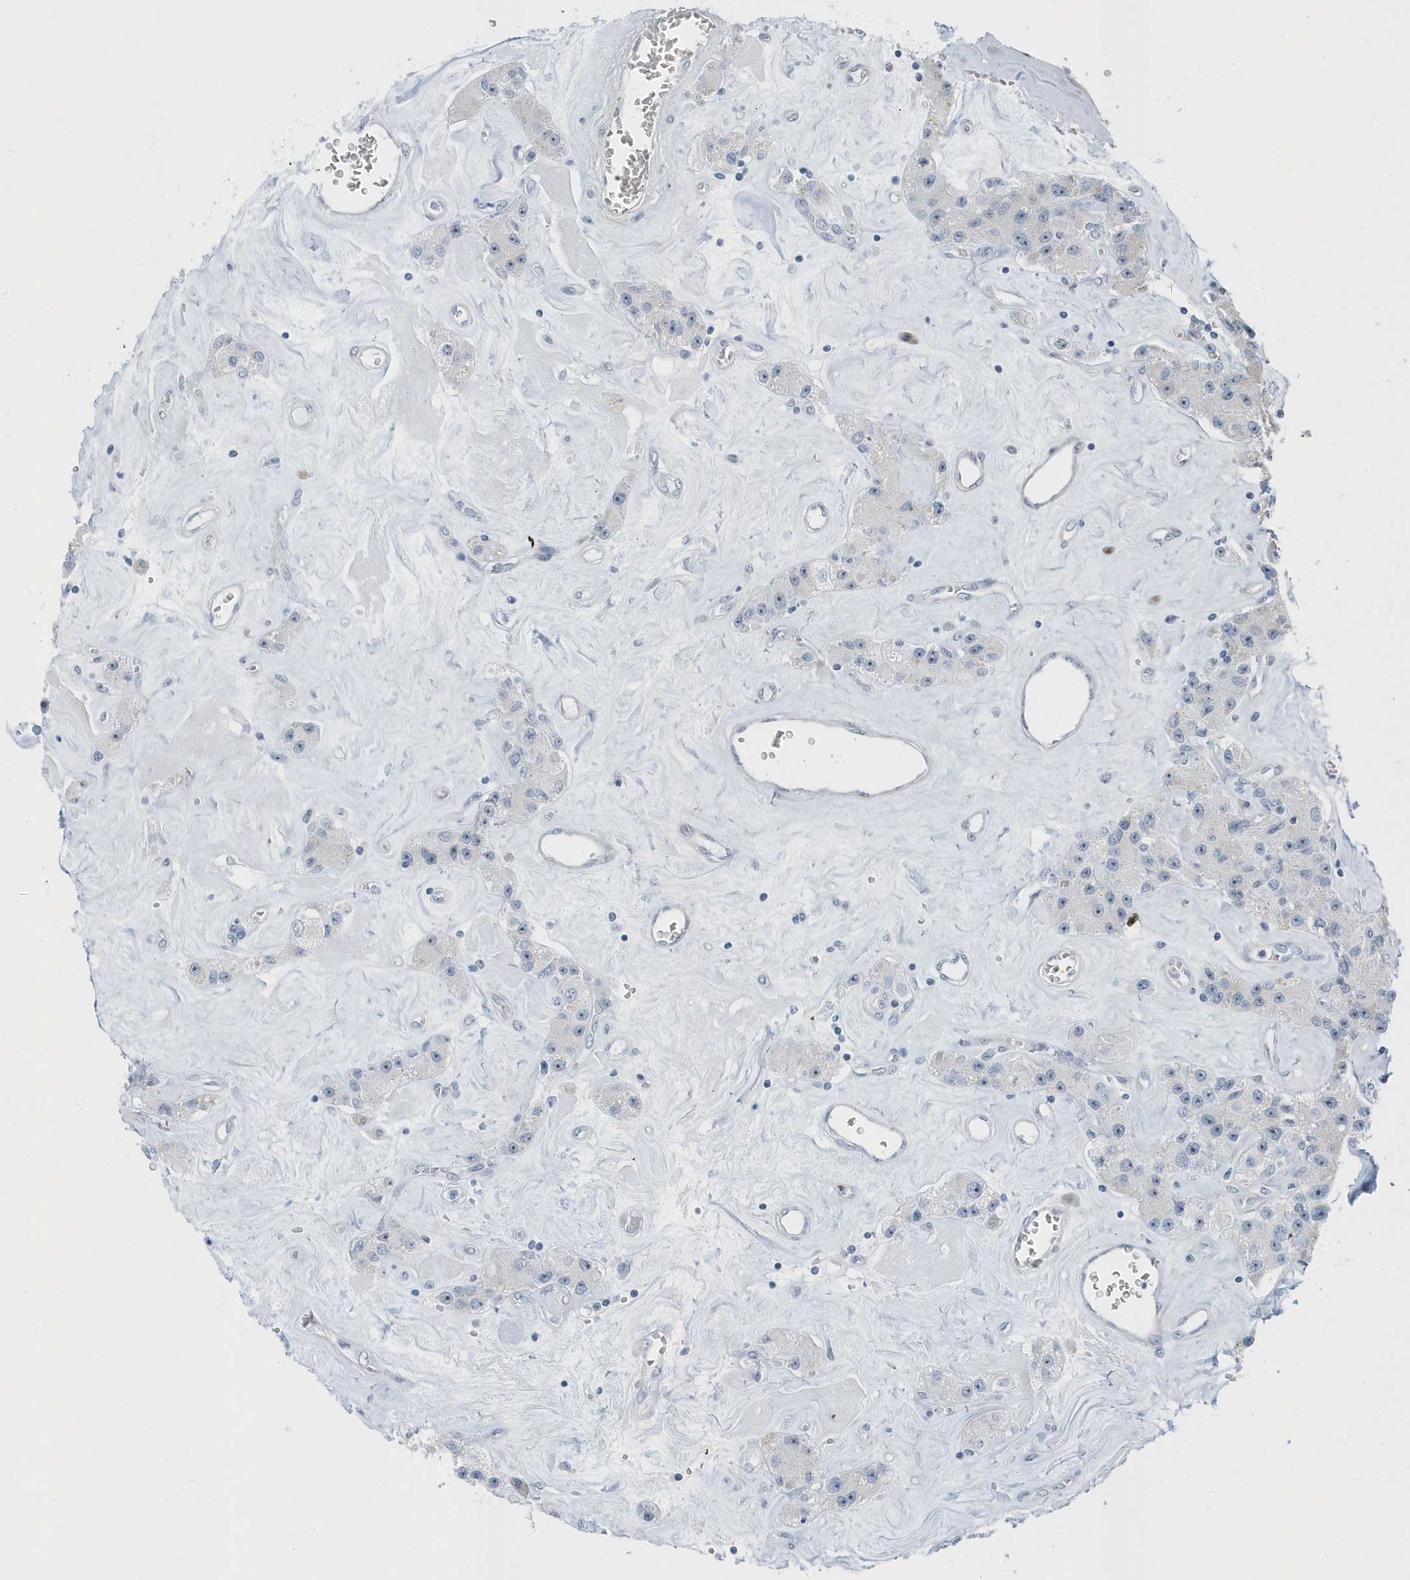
{"staining": {"intensity": "negative", "quantity": "none", "location": "none"}, "tissue": "carcinoid", "cell_type": "Tumor cells", "image_type": "cancer", "snomed": [{"axis": "morphology", "description": "Carcinoid, malignant, NOS"}, {"axis": "topography", "description": "Pancreas"}], "caption": "A photomicrograph of human carcinoid (malignant) is negative for staining in tumor cells.", "gene": "RPF2", "patient": {"sex": "male", "age": 41}}